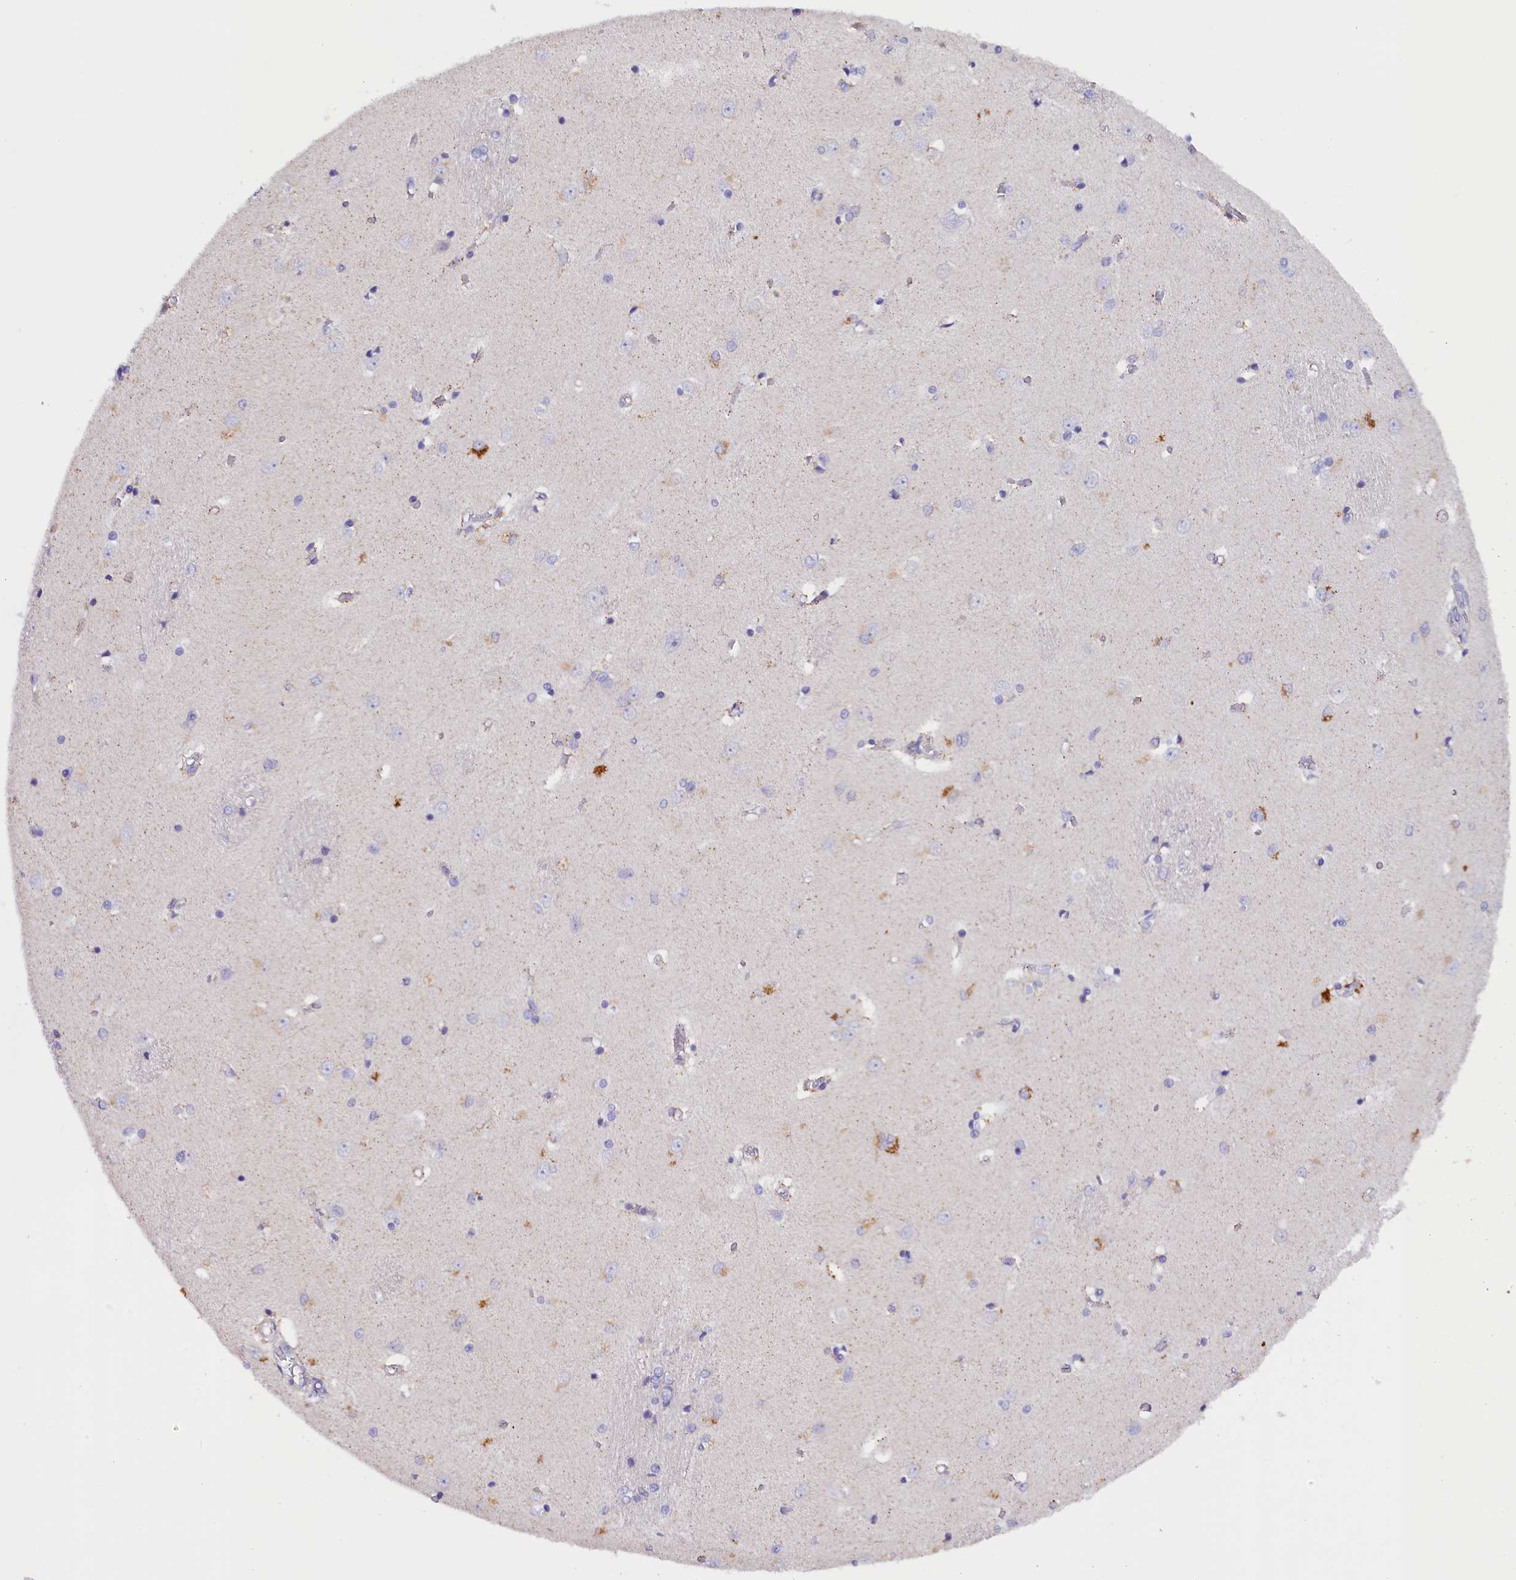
{"staining": {"intensity": "negative", "quantity": "none", "location": "none"}, "tissue": "caudate", "cell_type": "Glial cells", "image_type": "normal", "snomed": [{"axis": "morphology", "description": "Normal tissue, NOS"}, {"axis": "topography", "description": "Lateral ventricle wall"}], "caption": "IHC of unremarkable caudate reveals no expression in glial cells.", "gene": "RTTN", "patient": {"sex": "male", "age": 37}}